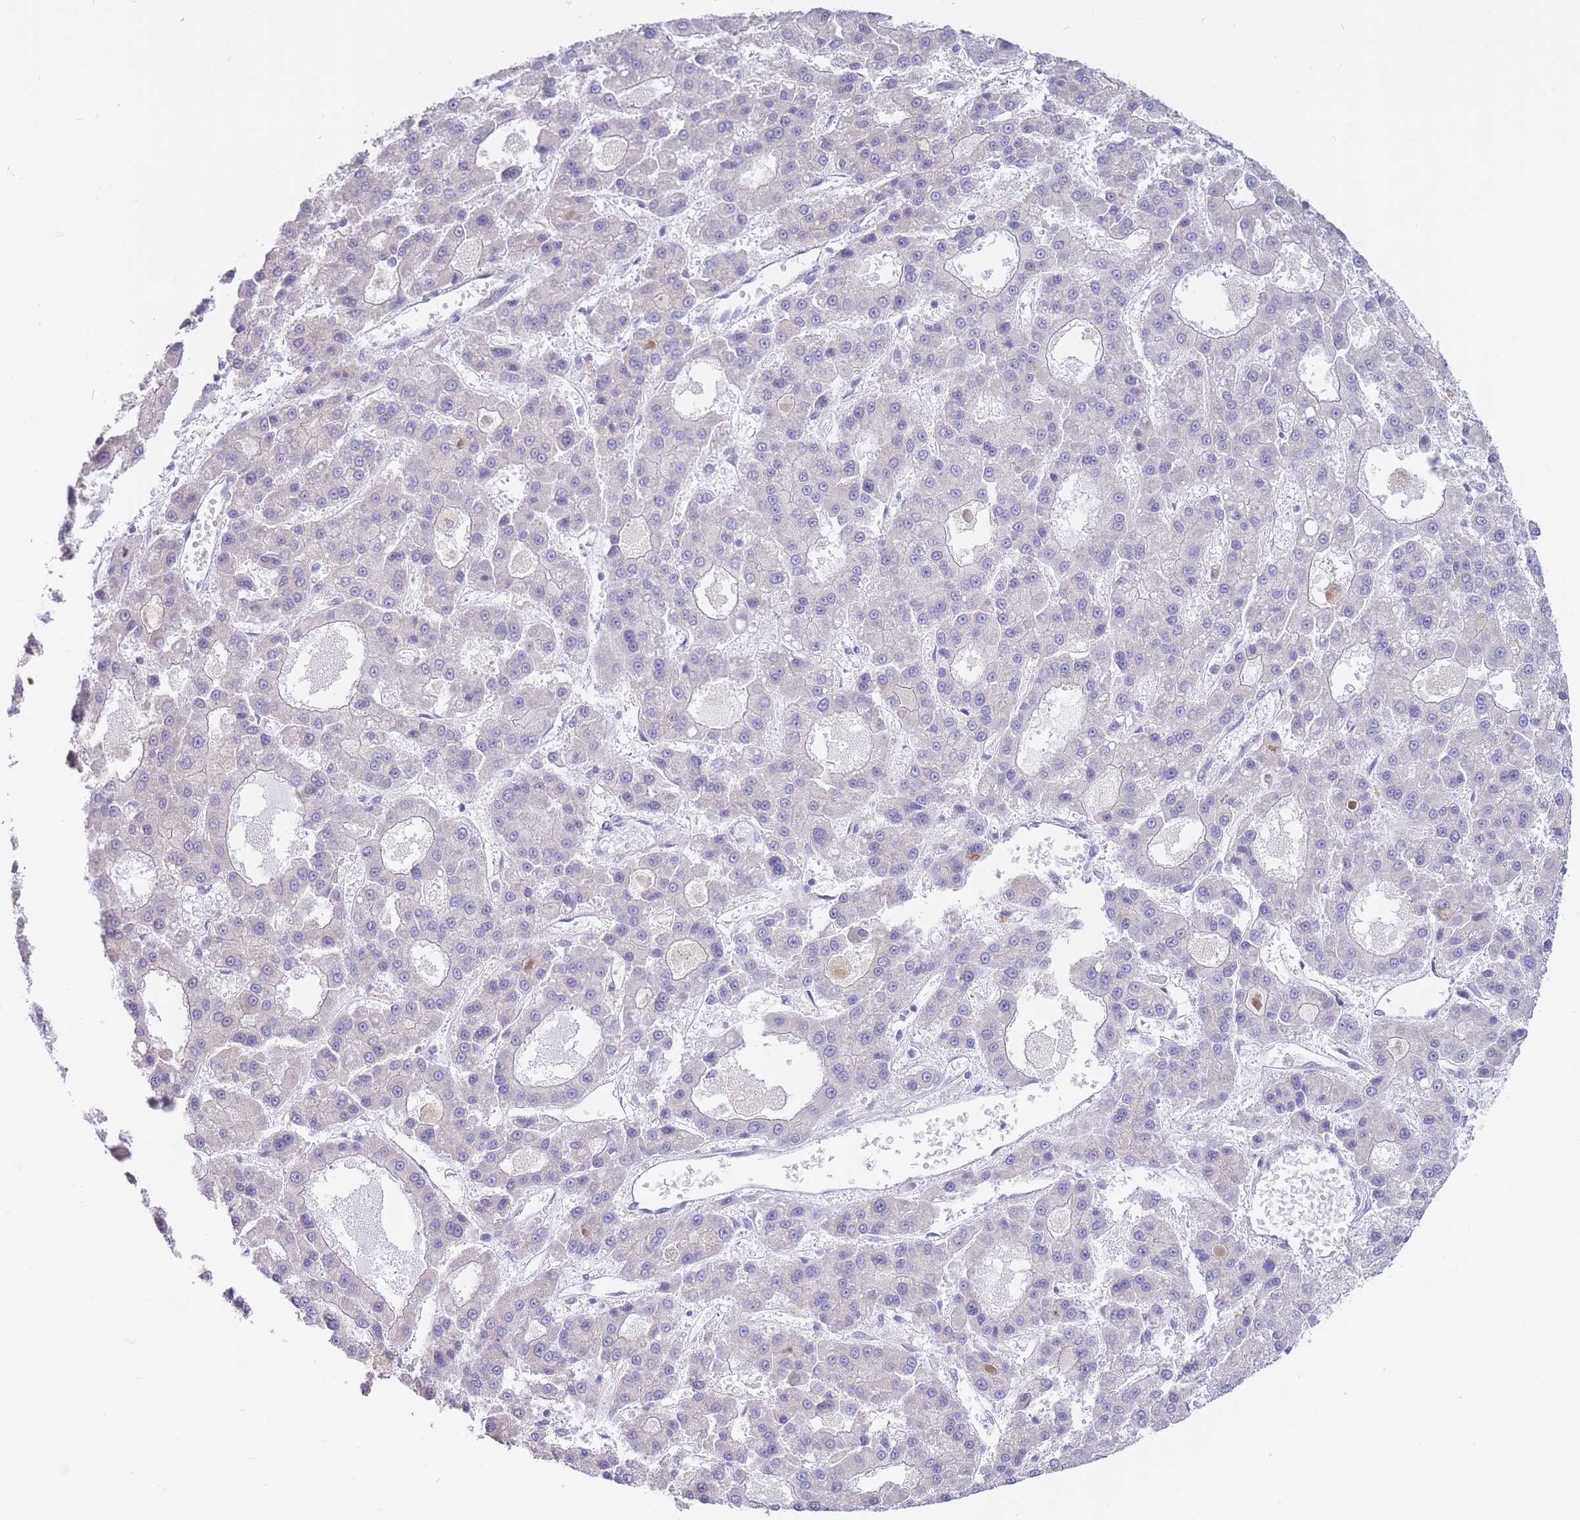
{"staining": {"intensity": "negative", "quantity": "none", "location": "none"}, "tissue": "liver cancer", "cell_type": "Tumor cells", "image_type": "cancer", "snomed": [{"axis": "morphology", "description": "Carcinoma, Hepatocellular, NOS"}, {"axis": "topography", "description": "Liver"}], "caption": "Immunohistochemistry image of neoplastic tissue: human liver hepatocellular carcinoma stained with DAB shows no significant protein positivity in tumor cells.", "gene": "ALS2CL", "patient": {"sex": "male", "age": 70}}